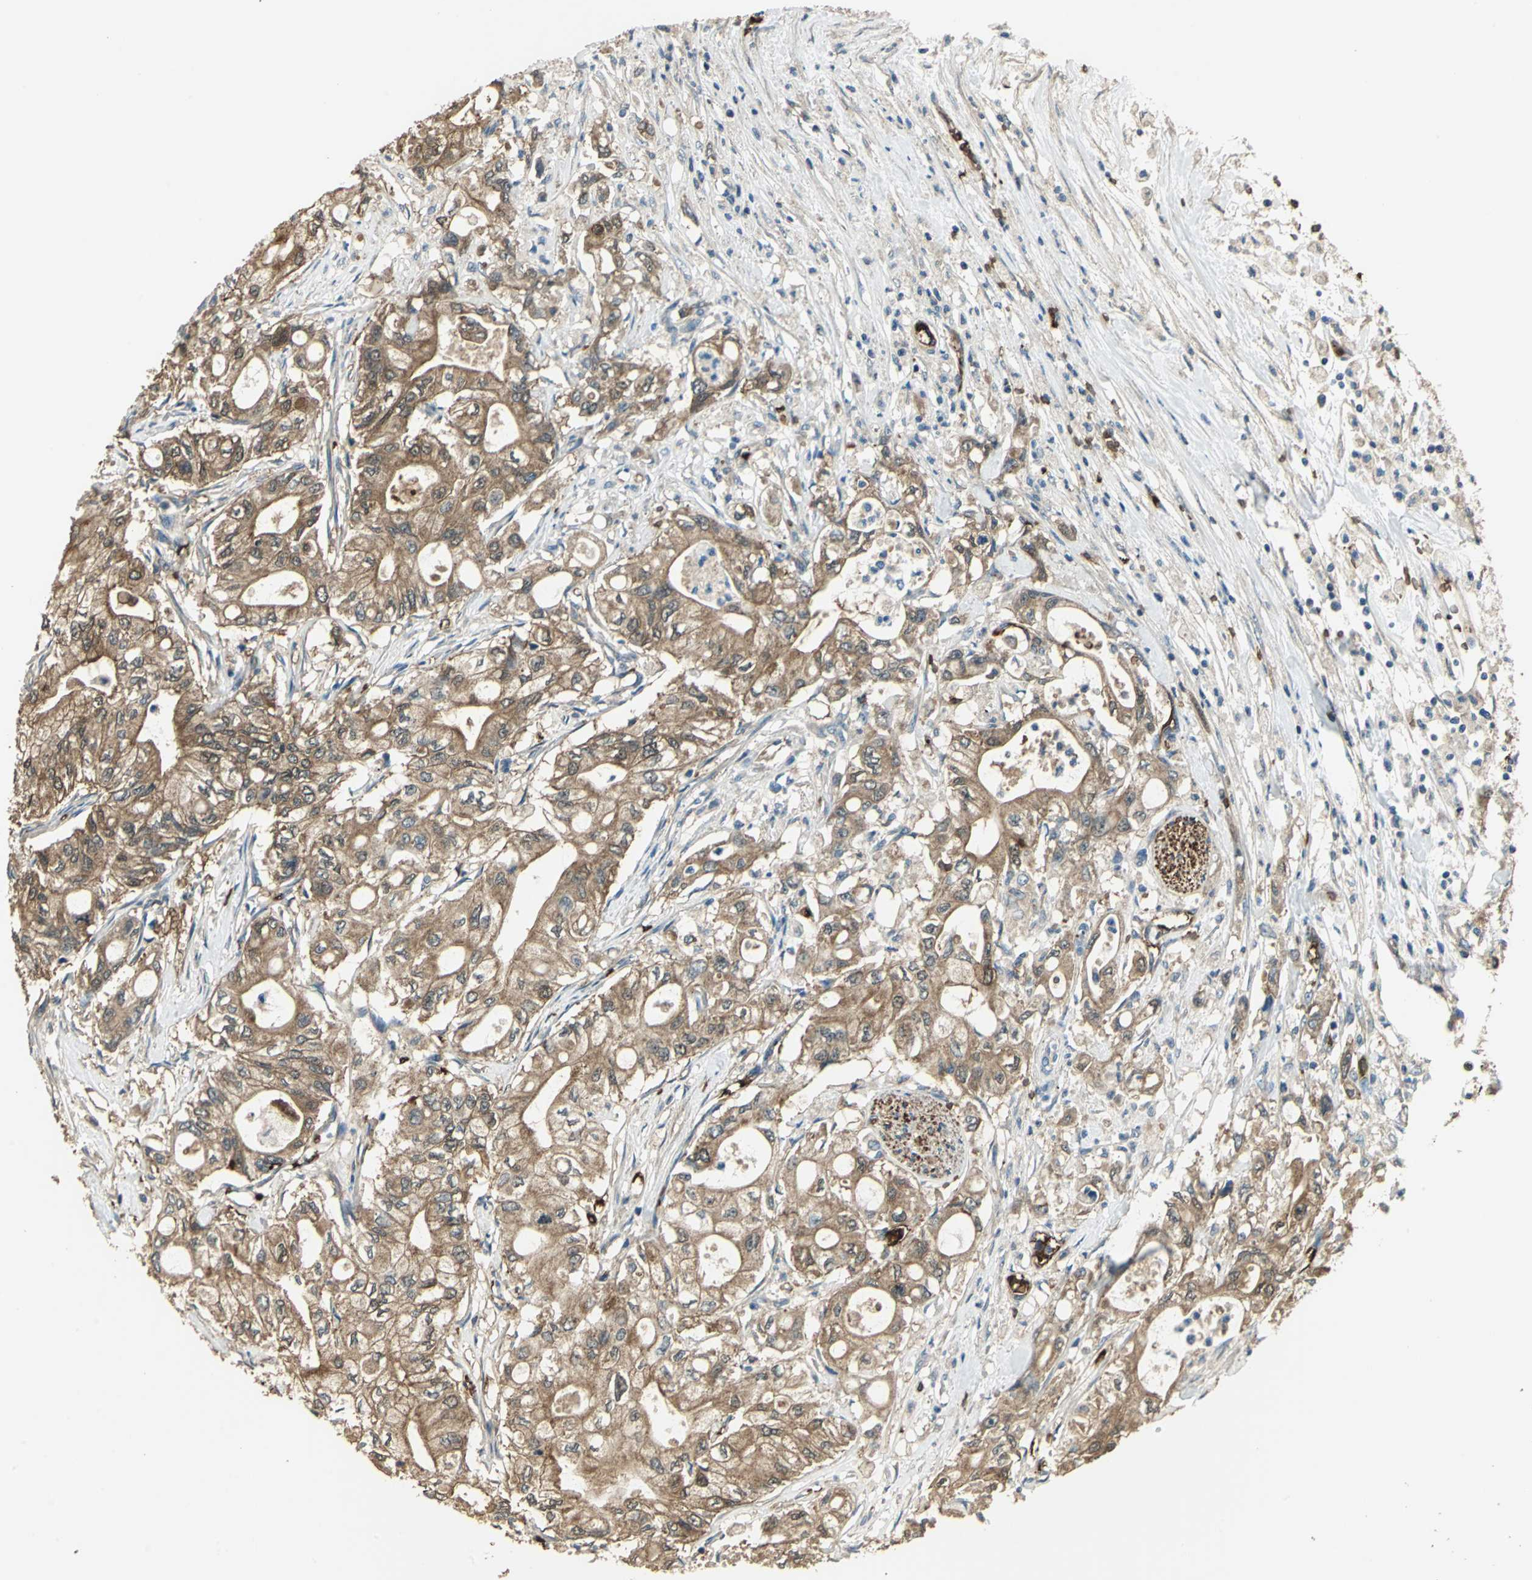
{"staining": {"intensity": "moderate", "quantity": ">75%", "location": "cytoplasmic/membranous"}, "tissue": "pancreatic cancer", "cell_type": "Tumor cells", "image_type": "cancer", "snomed": [{"axis": "morphology", "description": "Adenocarcinoma, NOS"}, {"axis": "topography", "description": "Pancreas"}], "caption": "Moderate cytoplasmic/membranous positivity is present in approximately >75% of tumor cells in adenocarcinoma (pancreatic). The staining was performed using DAB (3,3'-diaminobenzidine) to visualize the protein expression in brown, while the nuclei were stained in blue with hematoxylin (Magnification: 20x).", "gene": "DDAH1", "patient": {"sex": "male", "age": 79}}